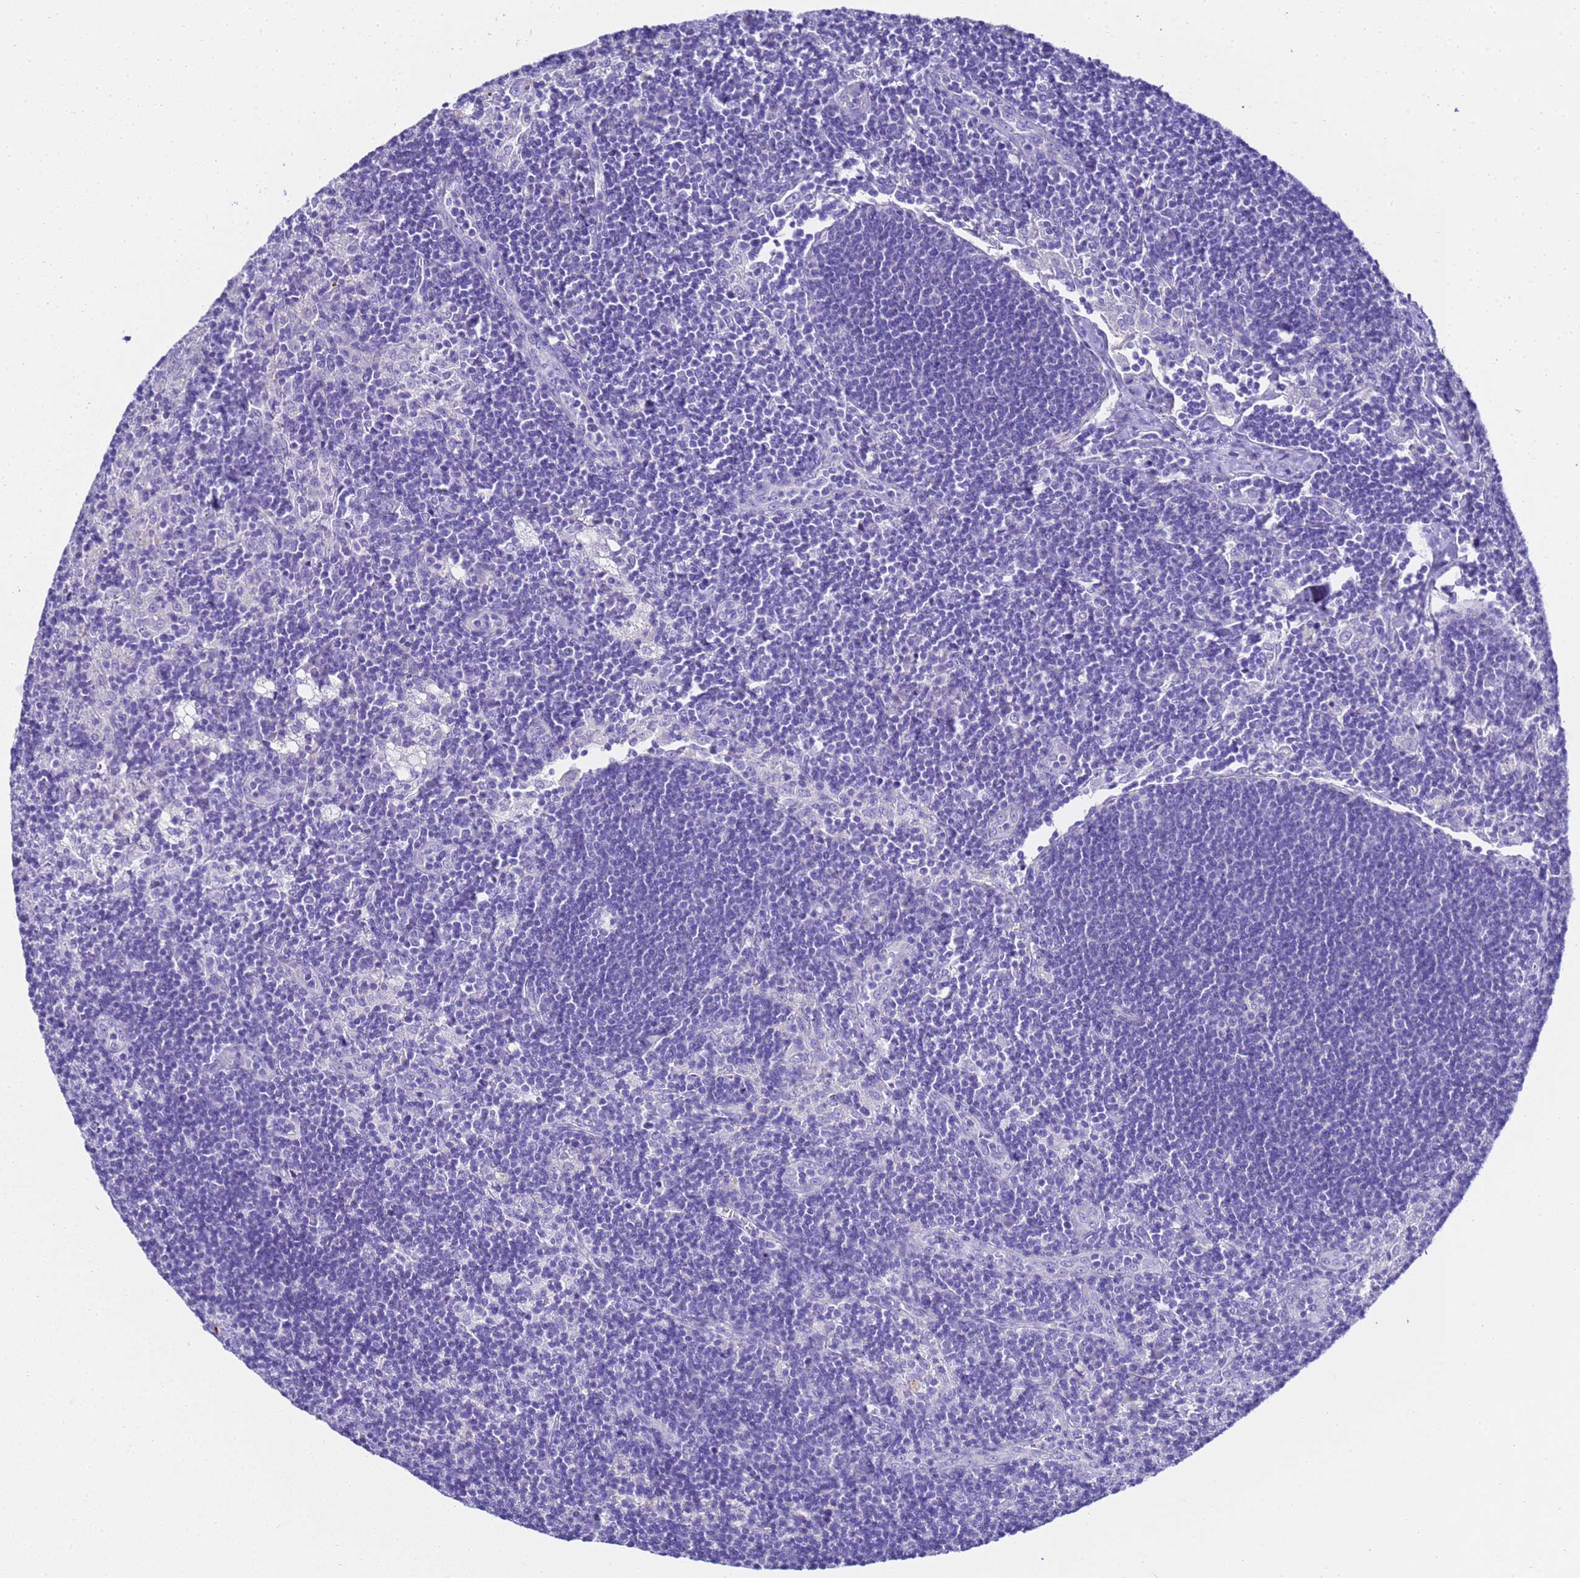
{"staining": {"intensity": "negative", "quantity": "none", "location": "none"}, "tissue": "lymph node", "cell_type": "Non-germinal center cells", "image_type": "normal", "snomed": [{"axis": "morphology", "description": "Normal tissue, NOS"}, {"axis": "topography", "description": "Lymph node"}], "caption": "Immunohistochemical staining of benign lymph node exhibits no significant expression in non-germinal center cells.", "gene": "FAM72A", "patient": {"sex": "male", "age": 24}}